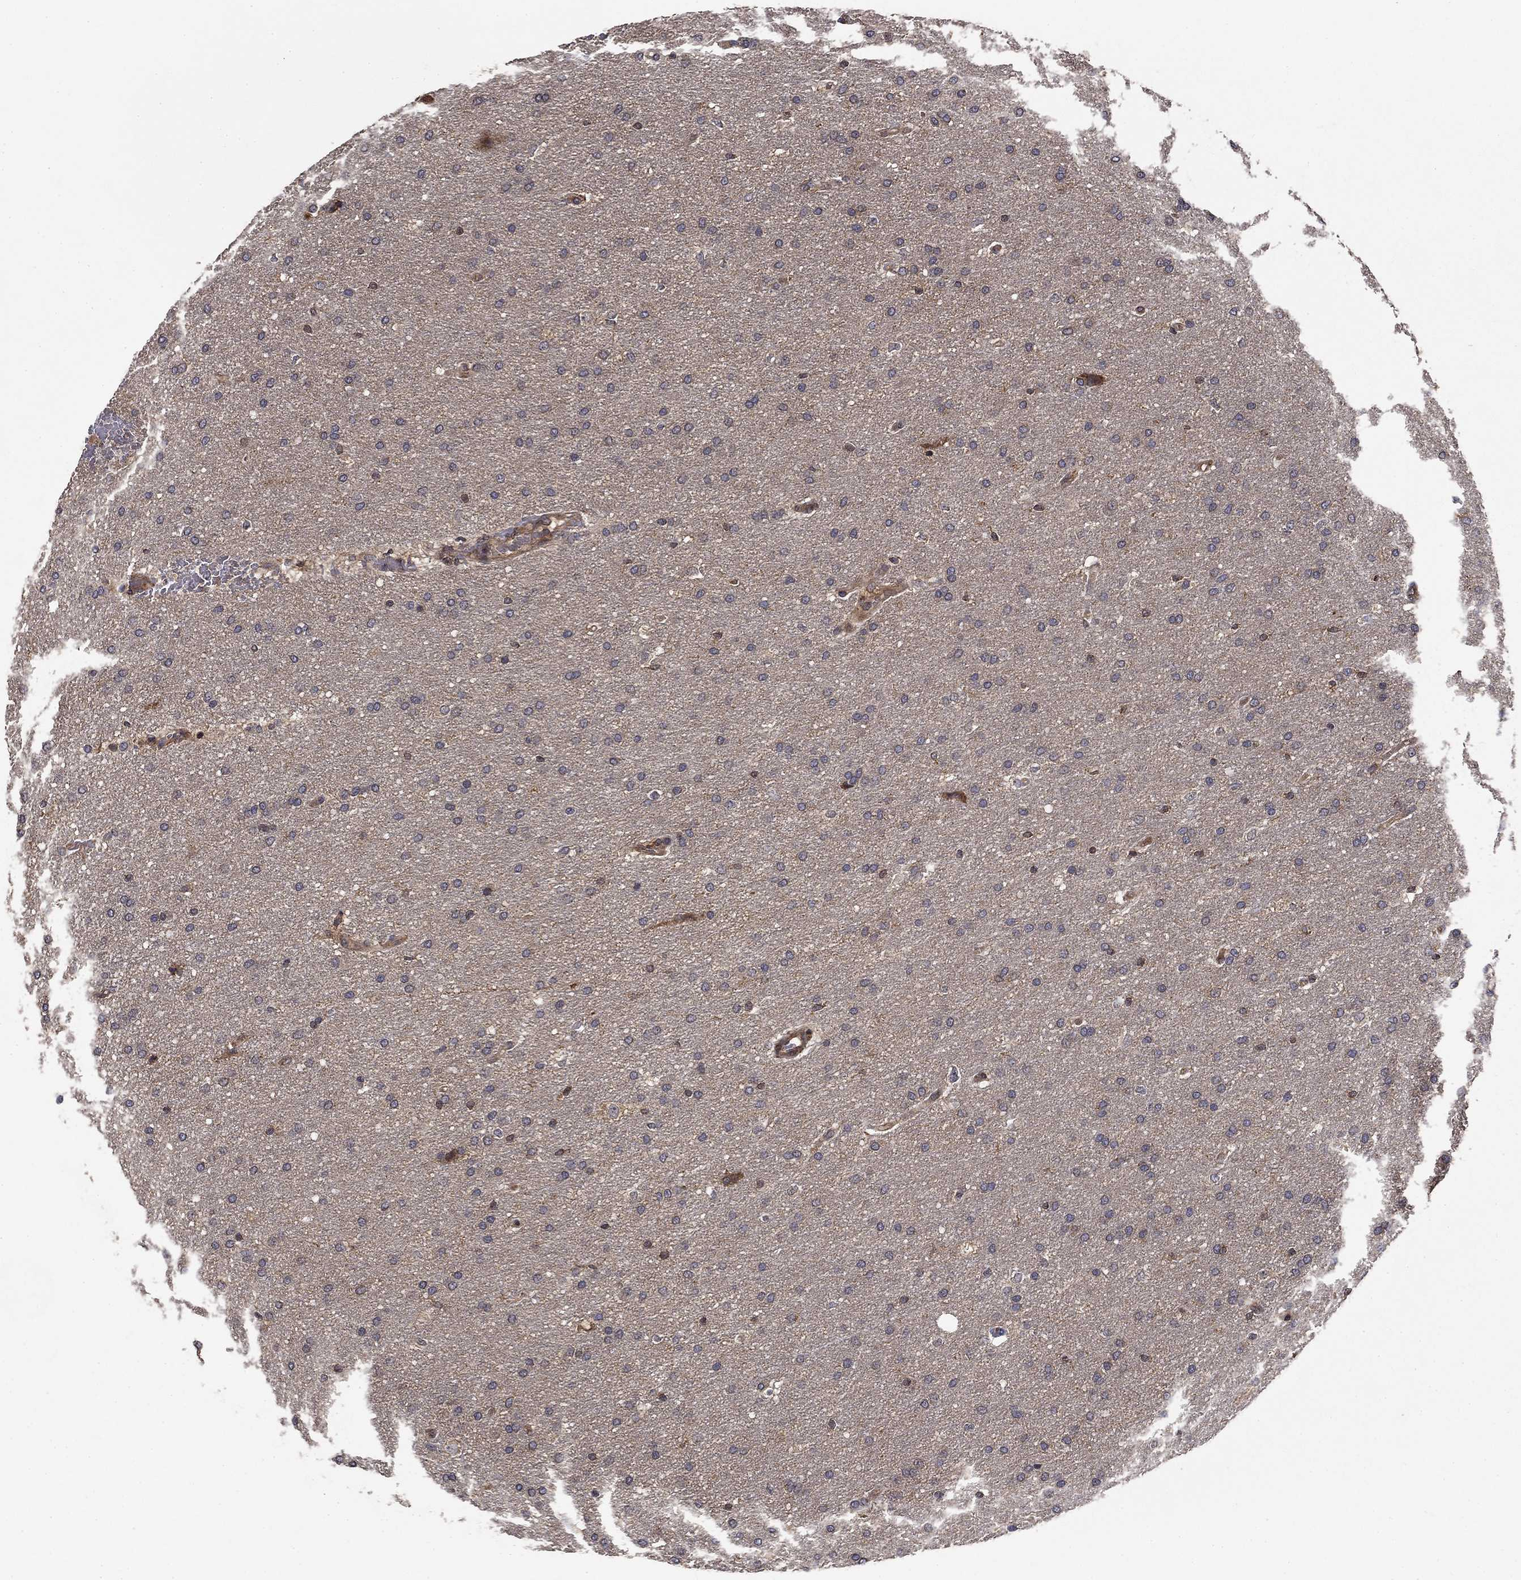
{"staining": {"intensity": "moderate", "quantity": "<25%", "location": "nuclear"}, "tissue": "glioma", "cell_type": "Tumor cells", "image_type": "cancer", "snomed": [{"axis": "morphology", "description": "Glioma, malignant, Low grade"}, {"axis": "topography", "description": "Brain"}], "caption": "Tumor cells display low levels of moderate nuclear positivity in approximately <25% of cells in glioma. (DAB IHC with brightfield microscopy, high magnification).", "gene": "BABAM2", "patient": {"sex": "female", "age": 37}}